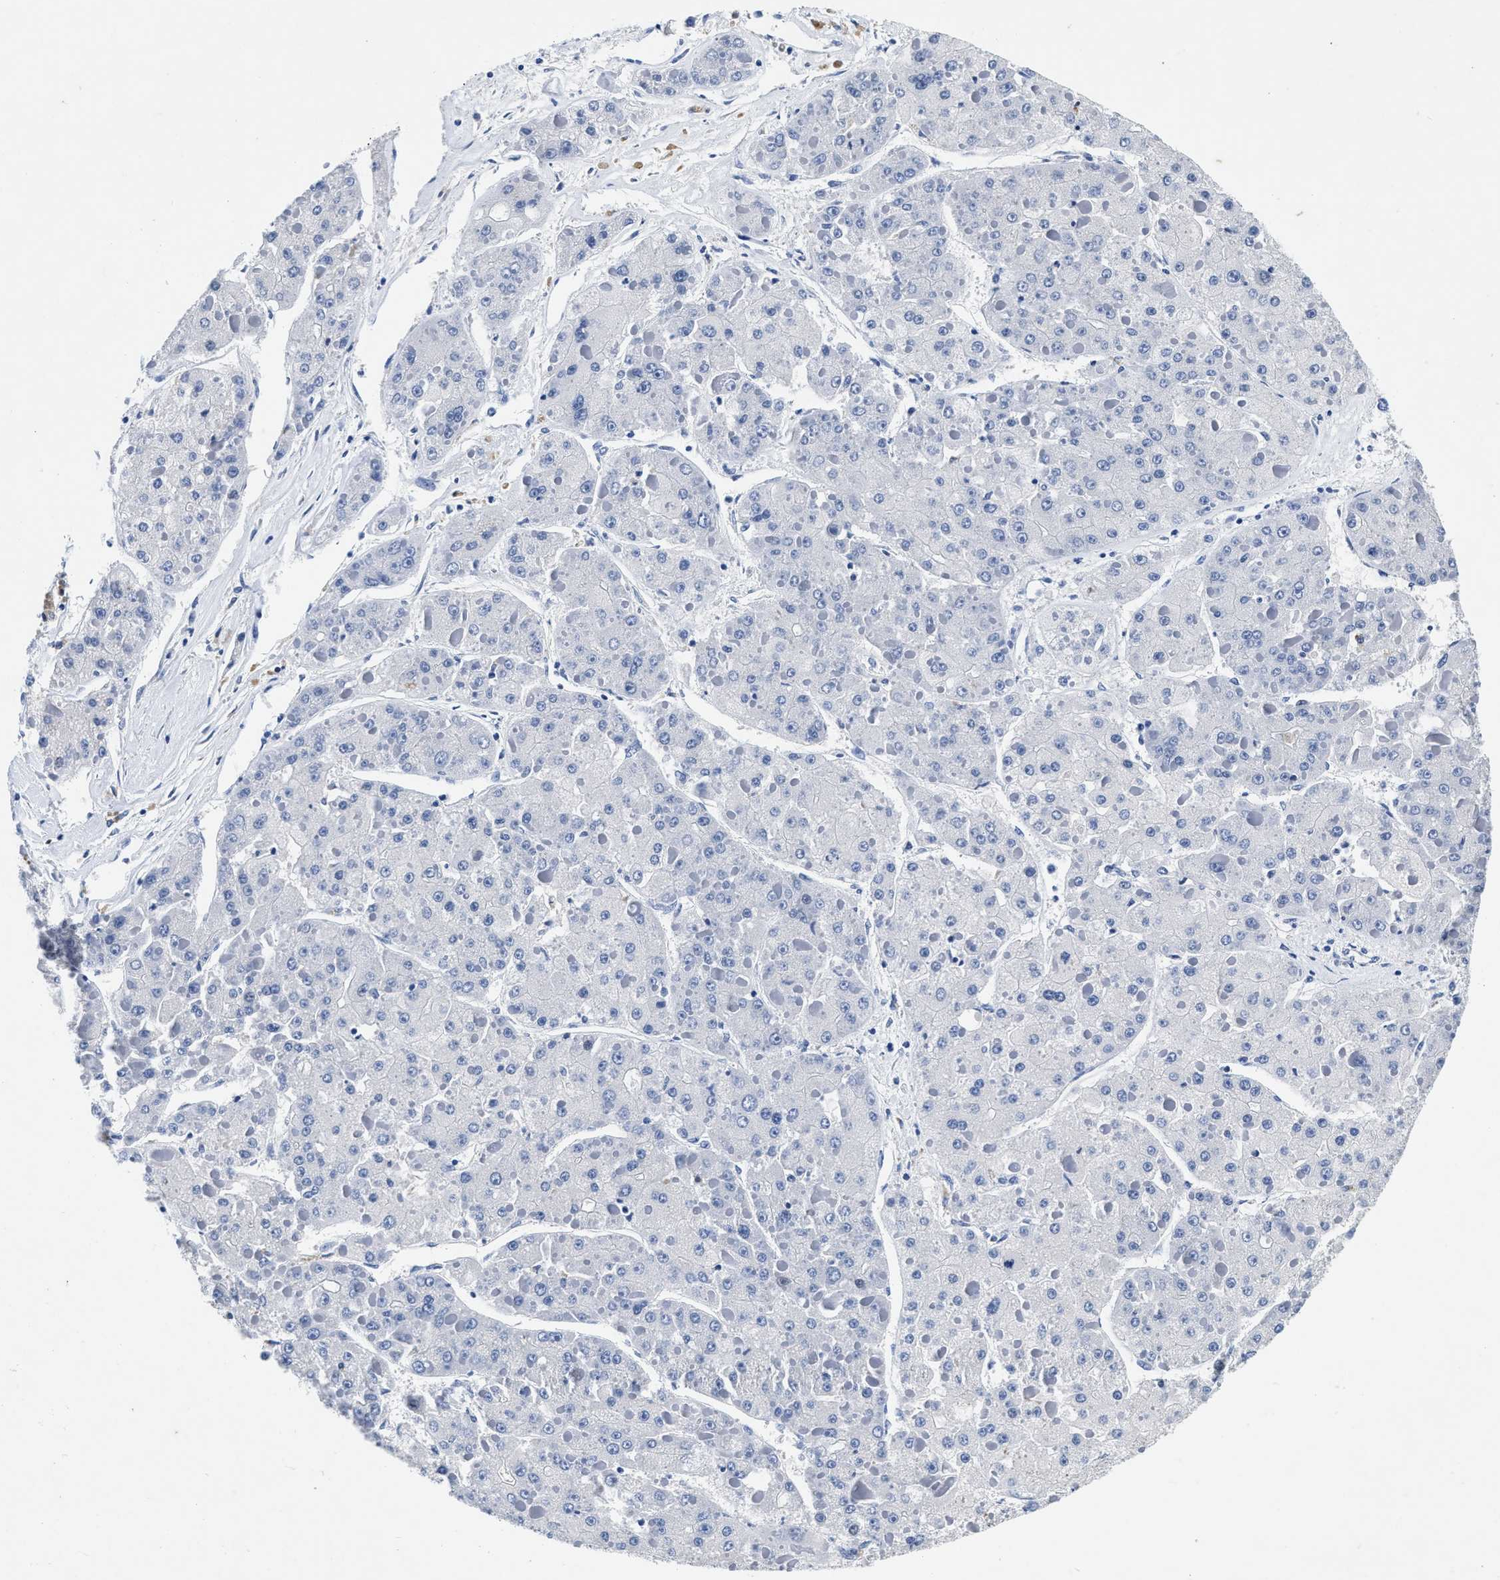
{"staining": {"intensity": "negative", "quantity": "none", "location": "none"}, "tissue": "liver cancer", "cell_type": "Tumor cells", "image_type": "cancer", "snomed": [{"axis": "morphology", "description": "Carcinoma, Hepatocellular, NOS"}, {"axis": "topography", "description": "Liver"}], "caption": "A photomicrograph of liver cancer stained for a protein exhibits no brown staining in tumor cells.", "gene": "FBLN2", "patient": {"sex": "female", "age": 73}}